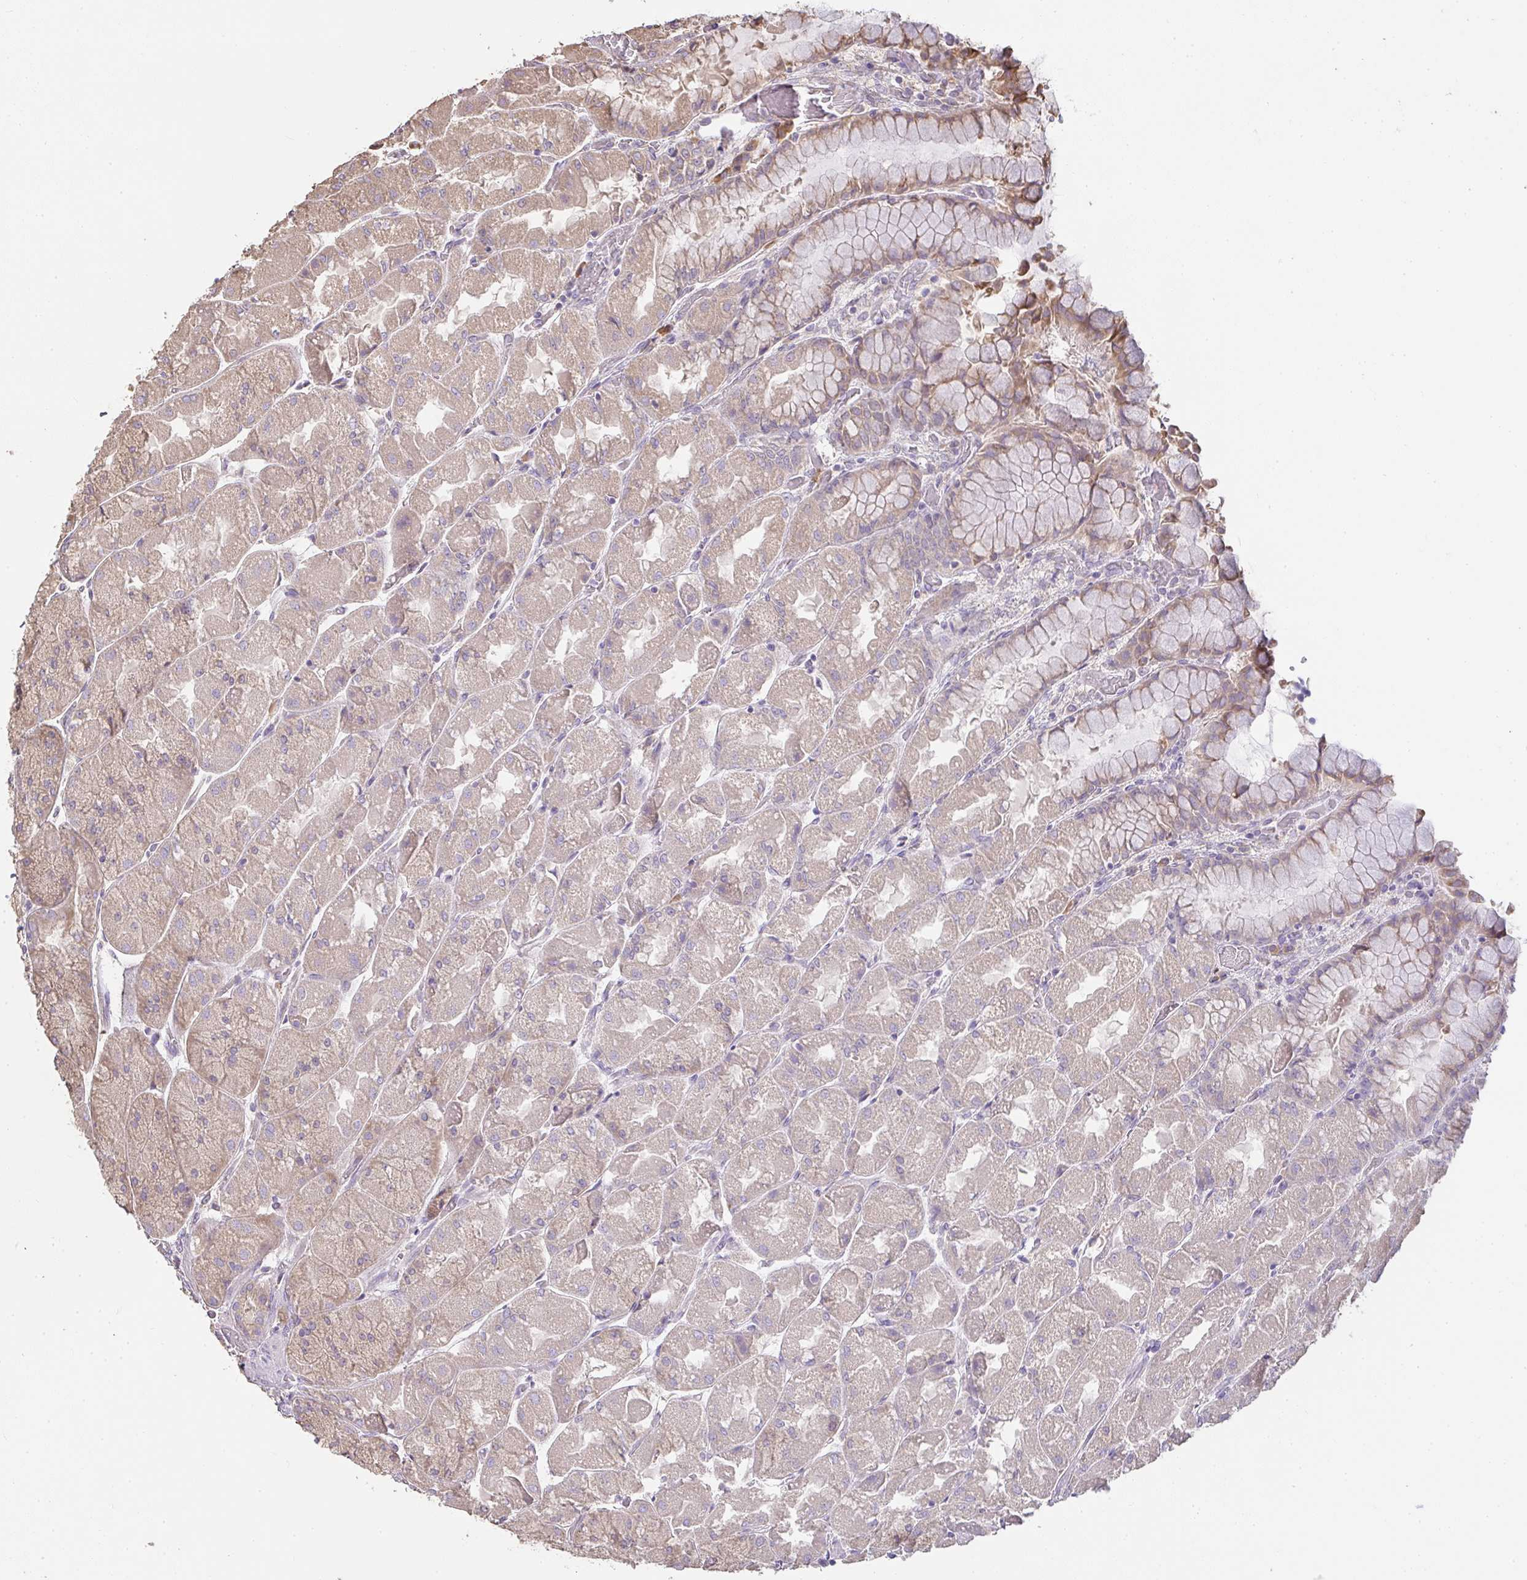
{"staining": {"intensity": "moderate", "quantity": "25%-75%", "location": "cytoplasmic/membranous"}, "tissue": "stomach", "cell_type": "Glandular cells", "image_type": "normal", "snomed": [{"axis": "morphology", "description": "Normal tissue, NOS"}, {"axis": "topography", "description": "Stomach"}], "caption": "The histopathology image exhibits staining of normal stomach, revealing moderate cytoplasmic/membranous protein positivity (brown color) within glandular cells. (DAB IHC, brown staining for protein, blue staining for nuclei).", "gene": "BRINP3", "patient": {"sex": "female", "age": 61}}